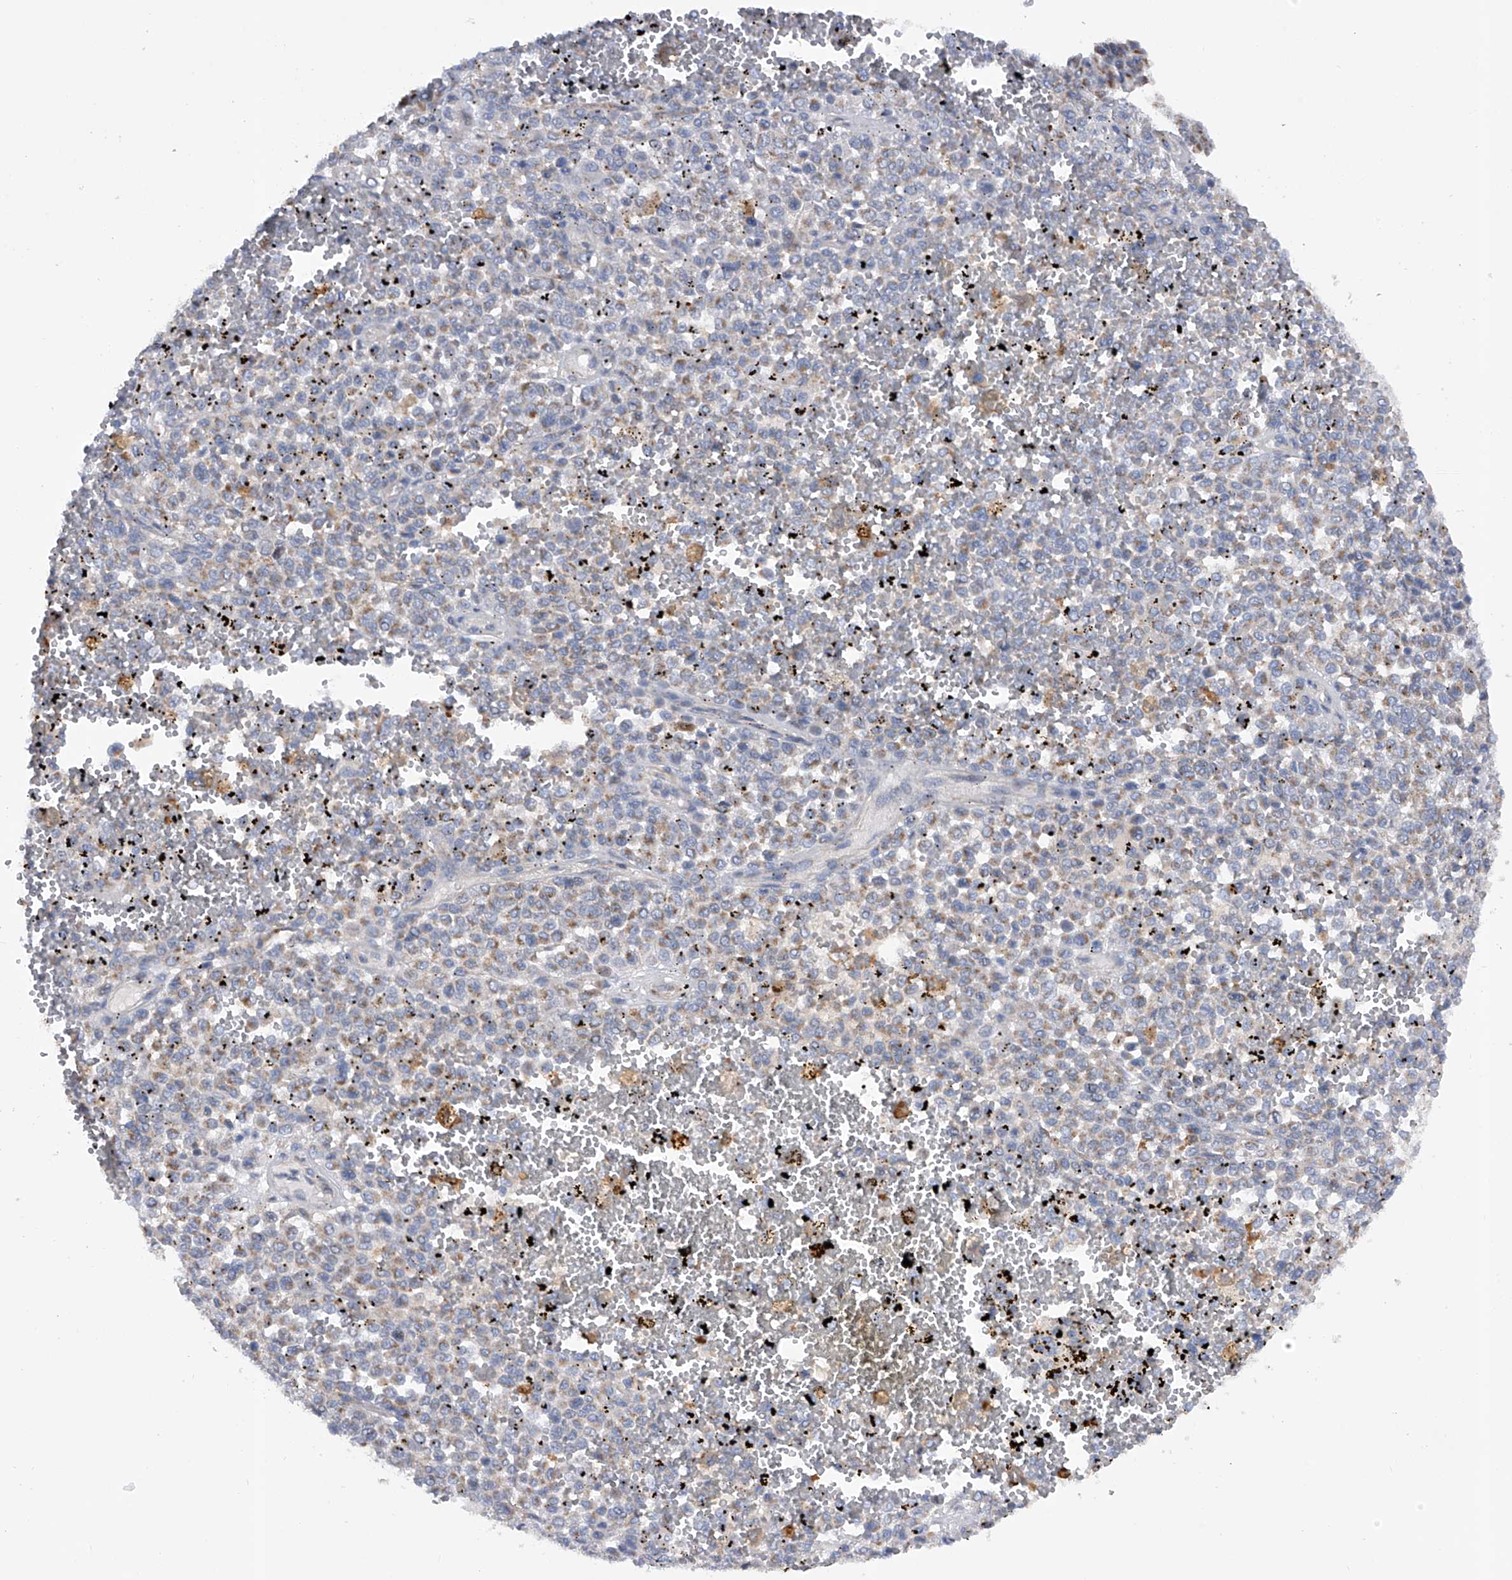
{"staining": {"intensity": "weak", "quantity": ">75%", "location": "cytoplasmic/membranous"}, "tissue": "melanoma", "cell_type": "Tumor cells", "image_type": "cancer", "snomed": [{"axis": "morphology", "description": "Malignant melanoma, Metastatic site"}, {"axis": "topography", "description": "Pancreas"}], "caption": "Brown immunohistochemical staining in malignant melanoma (metastatic site) displays weak cytoplasmic/membranous expression in about >75% of tumor cells.", "gene": "PDSS2", "patient": {"sex": "female", "age": 30}}